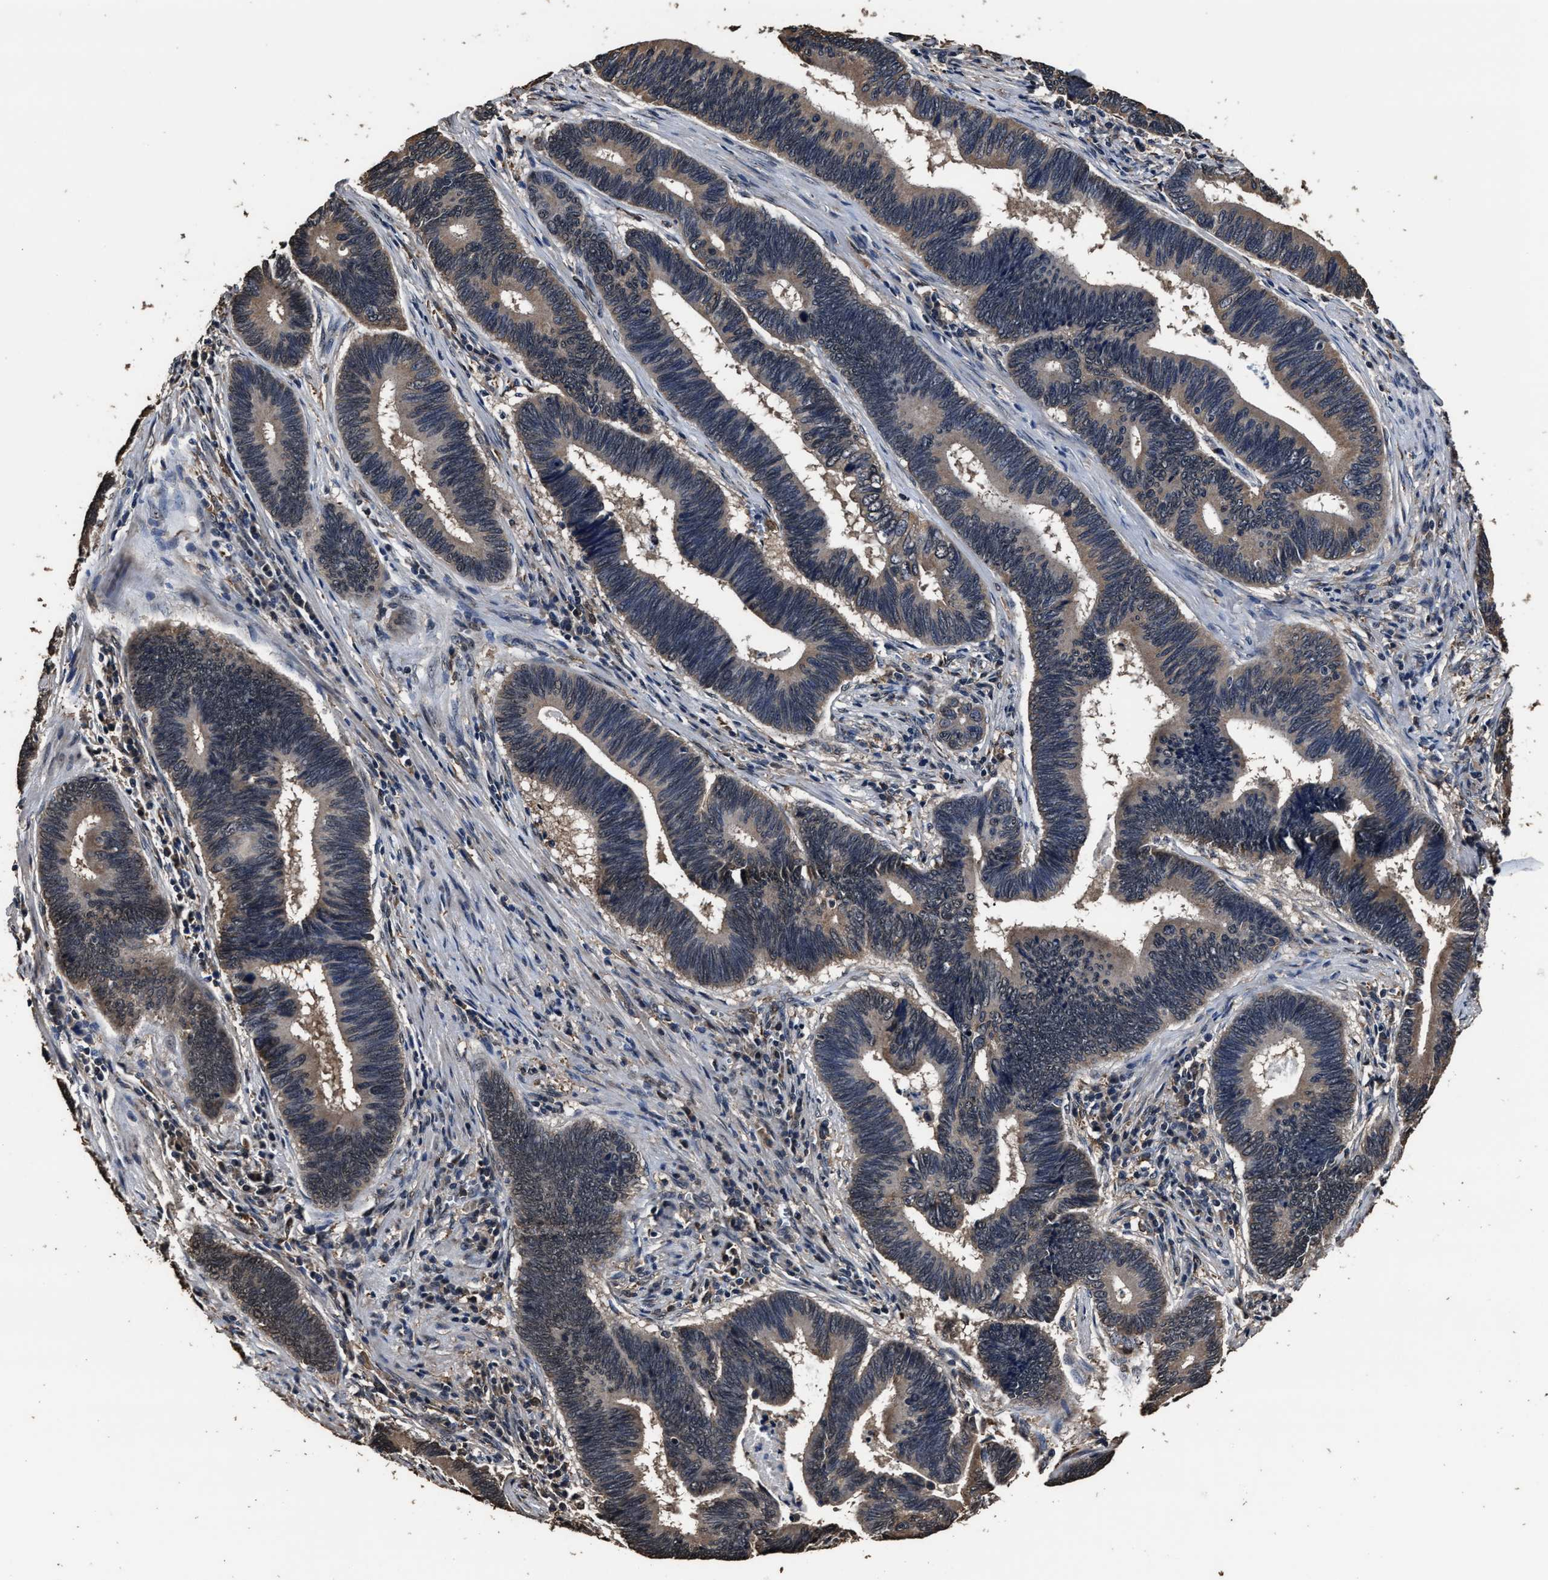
{"staining": {"intensity": "moderate", "quantity": ">75%", "location": "cytoplasmic/membranous"}, "tissue": "pancreatic cancer", "cell_type": "Tumor cells", "image_type": "cancer", "snomed": [{"axis": "morphology", "description": "Adenocarcinoma, NOS"}, {"axis": "topography", "description": "Pancreas"}], "caption": "IHC (DAB (3,3'-diaminobenzidine)) staining of pancreatic cancer (adenocarcinoma) exhibits moderate cytoplasmic/membranous protein staining in approximately >75% of tumor cells. The staining was performed using DAB, with brown indicating positive protein expression. Nuclei are stained blue with hematoxylin.", "gene": "RSBN1L", "patient": {"sex": "female", "age": 70}}